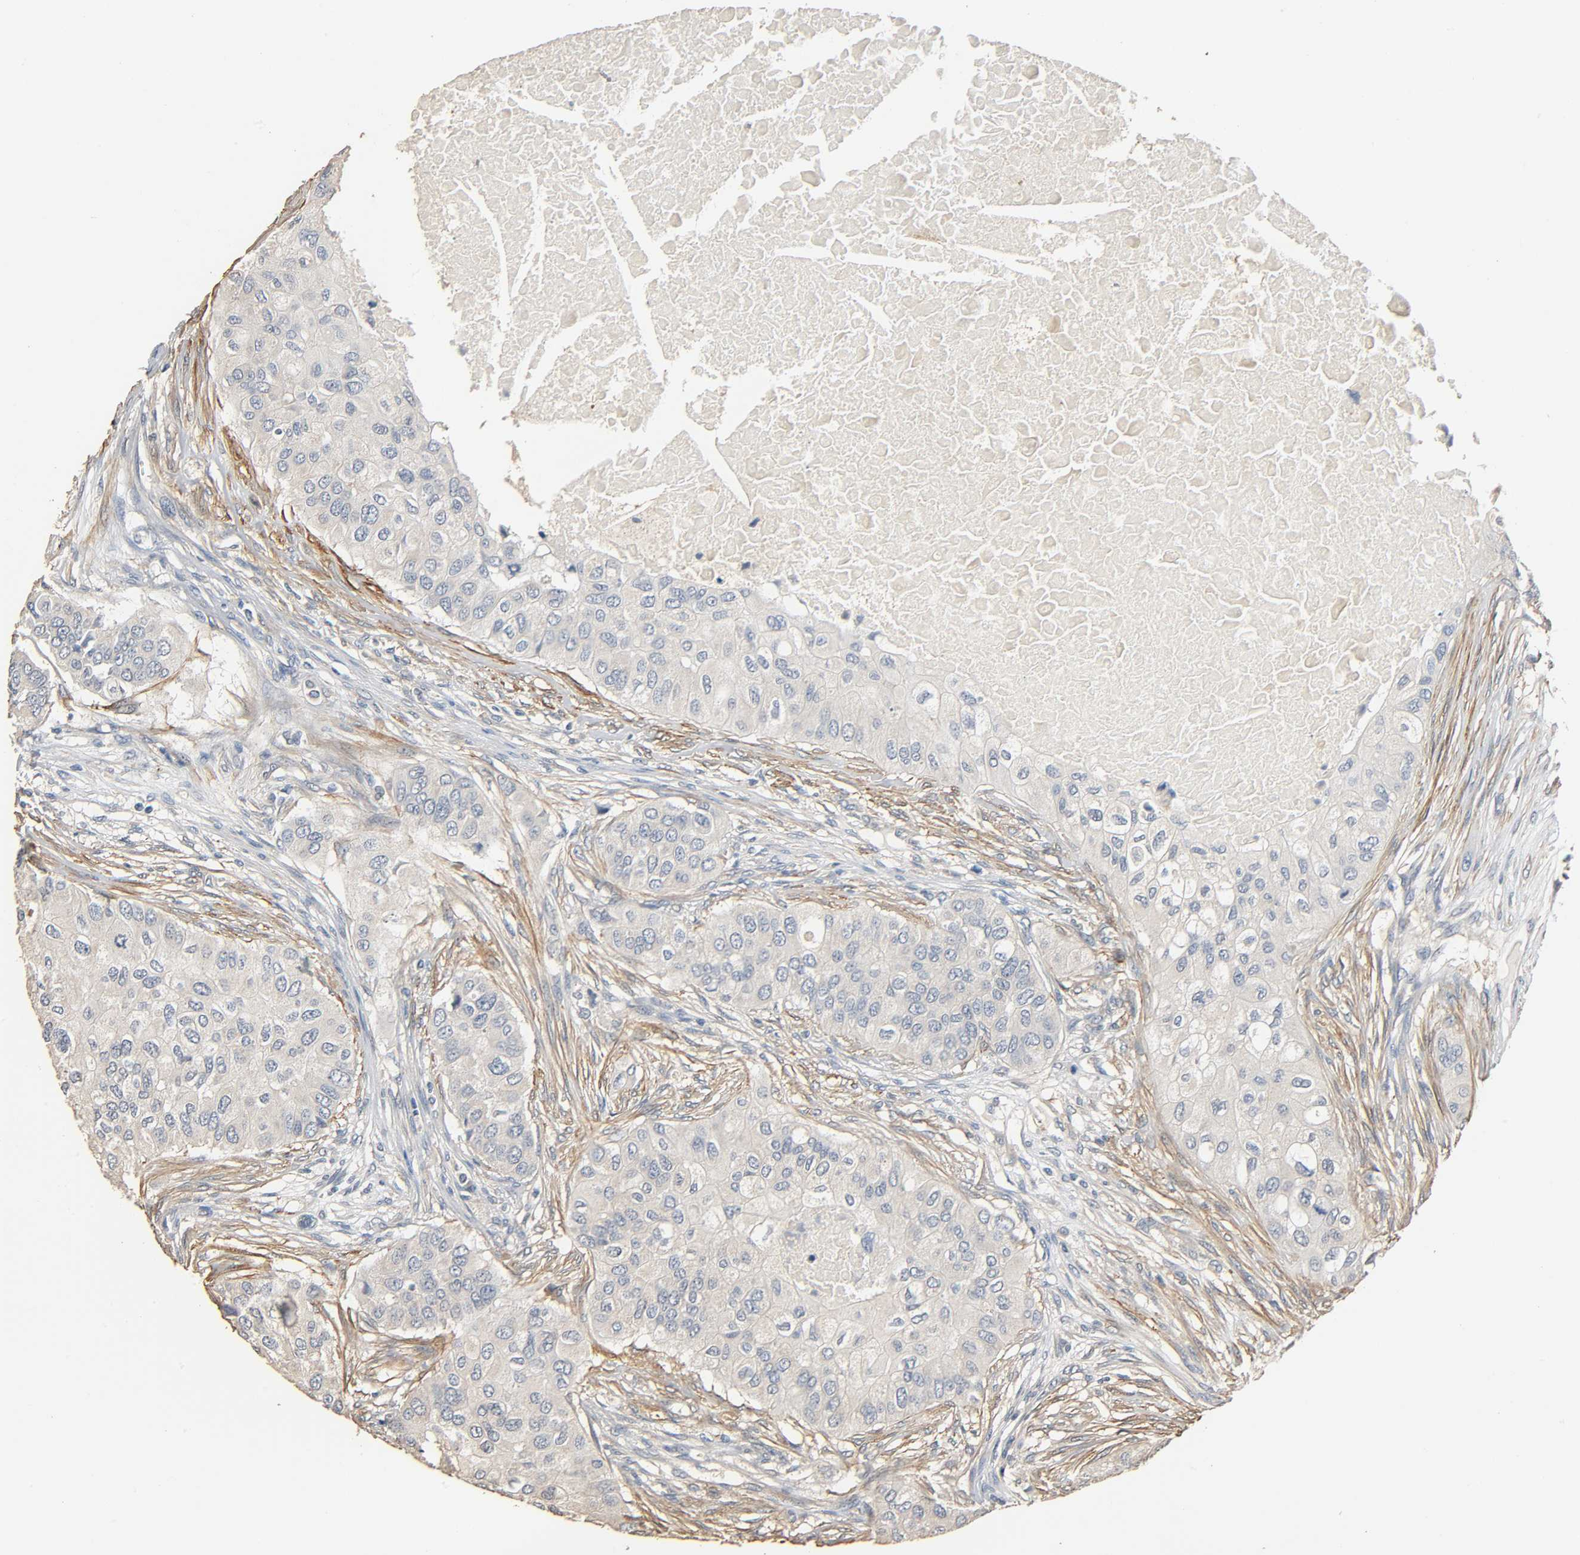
{"staining": {"intensity": "negative", "quantity": "none", "location": "none"}, "tissue": "breast cancer", "cell_type": "Tumor cells", "image_type": "cancer", "snomed": [{"axis": "morphology", "description": "Normal tissue, NOS"}, {"axis": "morphology", "description": "Duct carcinoma"}, {"axis": "topography", "description": "Breast"}], "caption": "This is a histopathology image of IHC staining of invasive ductal carcinoma (breast), which shows no positivity in tumor cells.", "gene": "GSTA3", "patient": {"sex": "female", "age": 49}}